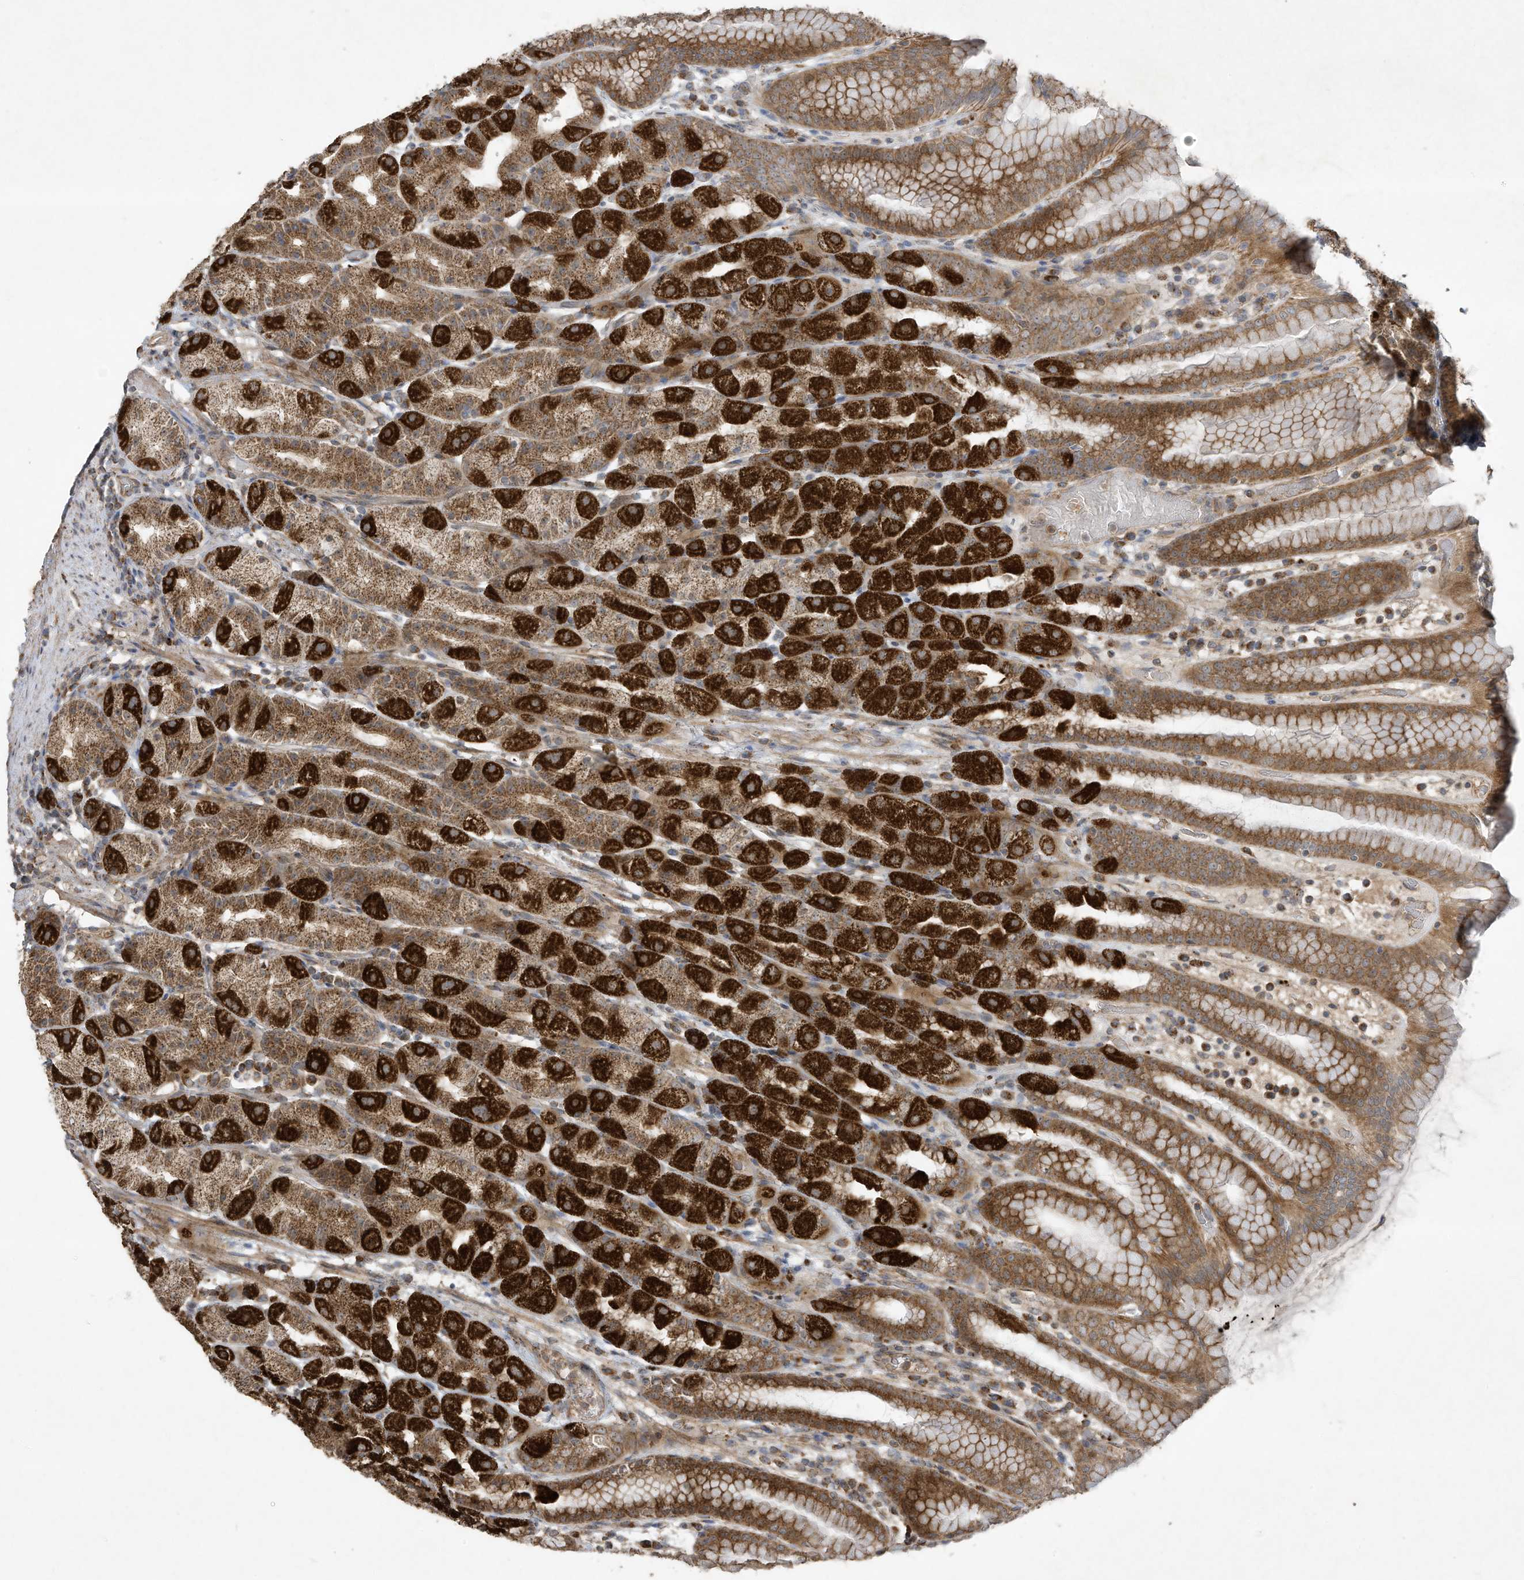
{"staining": {"intensity": "strong", "quantity": ">75%", "location": "cytoplasmic/membranous"}, "tissue": "stomach", "cell_type": "Glandular cells", "image_type": "normal", "snomed": [{"axis": "morphology", "description": "Normal tissue, NOS"}, {"axis": "topography", "description": "Stomach, upper"}], "caption": "Benign stomach exhibits strong cytoplasmic/membranous expression in about >75% of glandular cells.", "gene": "C2orf74", "patient": {"sex": "male", "age": 68}}